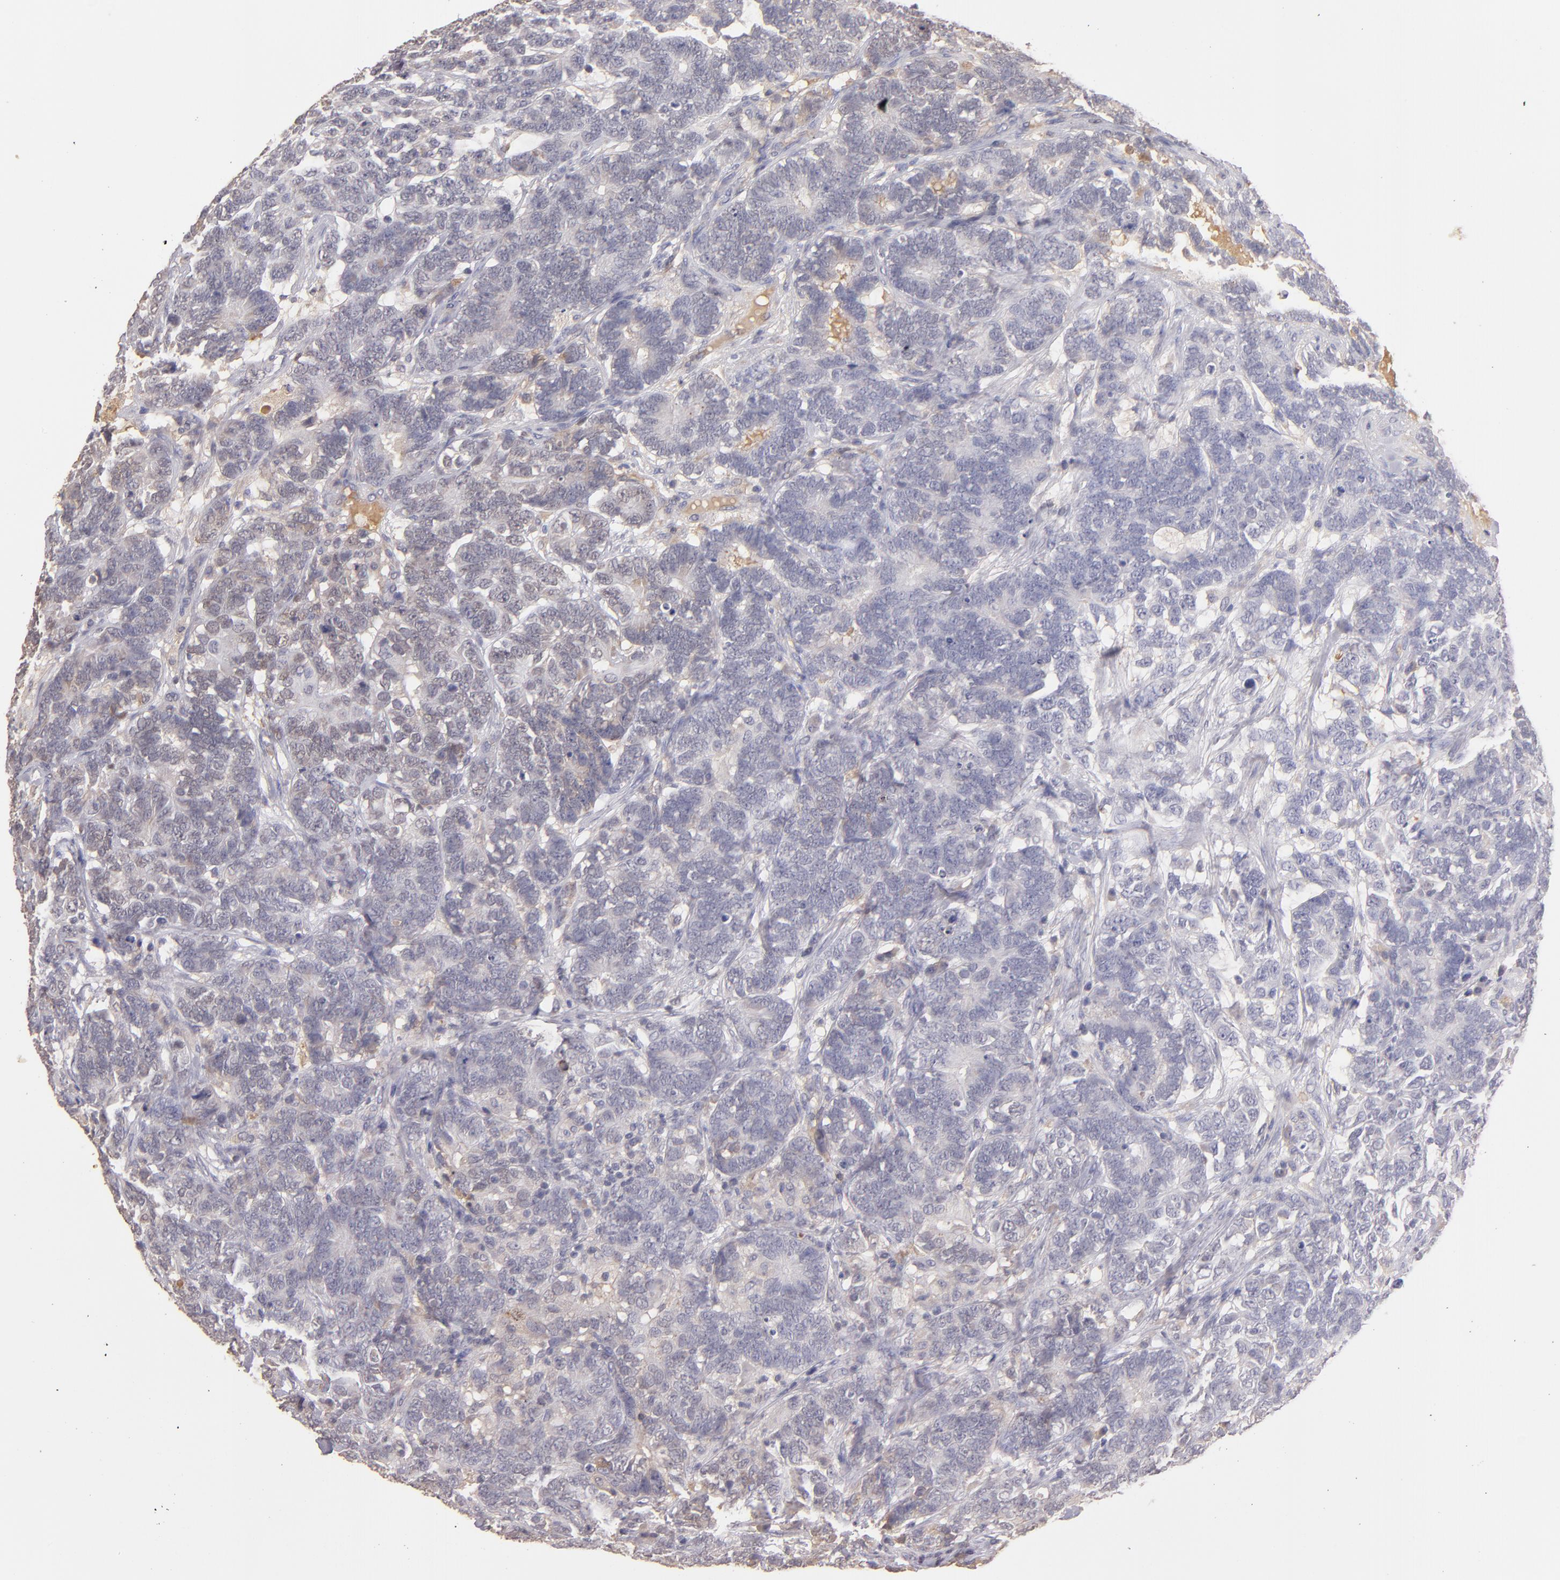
{"staining": {"intensity": "negative", "quantity": "none", "location": "none"}, "tissue": "testis cancer", "cell_type": "Tumor cells", "image_type": "cancer", "snomed": [{"axis": "morphology", "description": "Carcinoma, Embryonal, NOS"}, {"axis": "topography", "description": "Testis"}], "caption": "Protein analysis of testis cancer (embryonal carcinoma) reveals no significant expression in tumor cells.", "gene": "SERPINC1", "patient": {"sex": "male", "age": 26}}